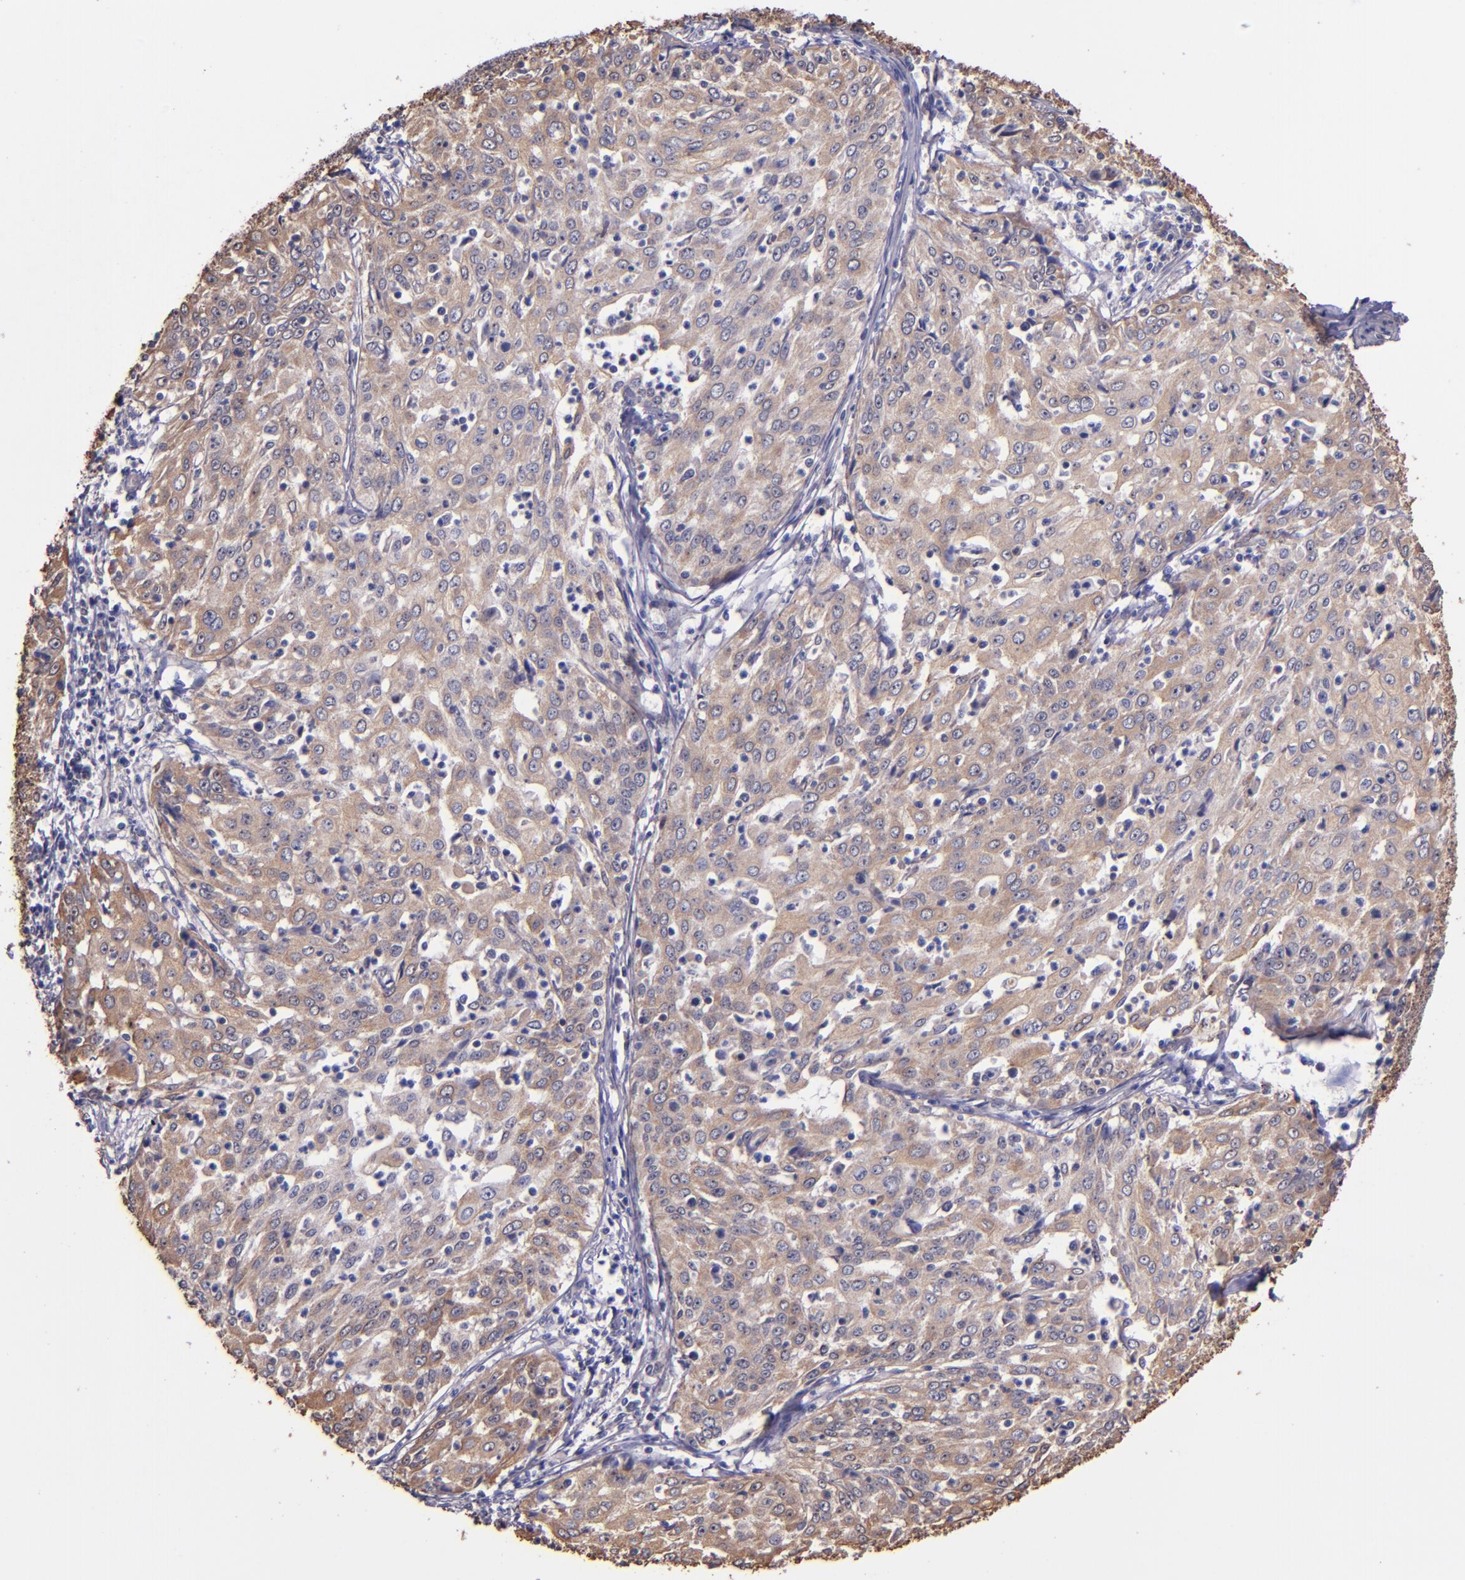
{"staining": {"intensity": "moderate", "quantity": ">75%", "location": "cytoplasmic/membranous"}, "tissue": "cervical cancer", "cell_type": "Tumor cells", "image_type": "cancer", "snomed": [{"axis": "morphology", "description": "Squamous cell carcinoma, NOS"}, {"axis": "topography", "description": "Cervix"}], "caption": "A medium amount of moderate cytoplasmic/membranous positivity is present in approximately >75% of tumor cells in cervical squamous cell carcinoma tissue. Using DAB (brown) and hematoxylin (blue) stains, captured at high magnification using brightfield microscopy.", "gene": "SHC1", "patient": {"sex": "female", "age": 39}}